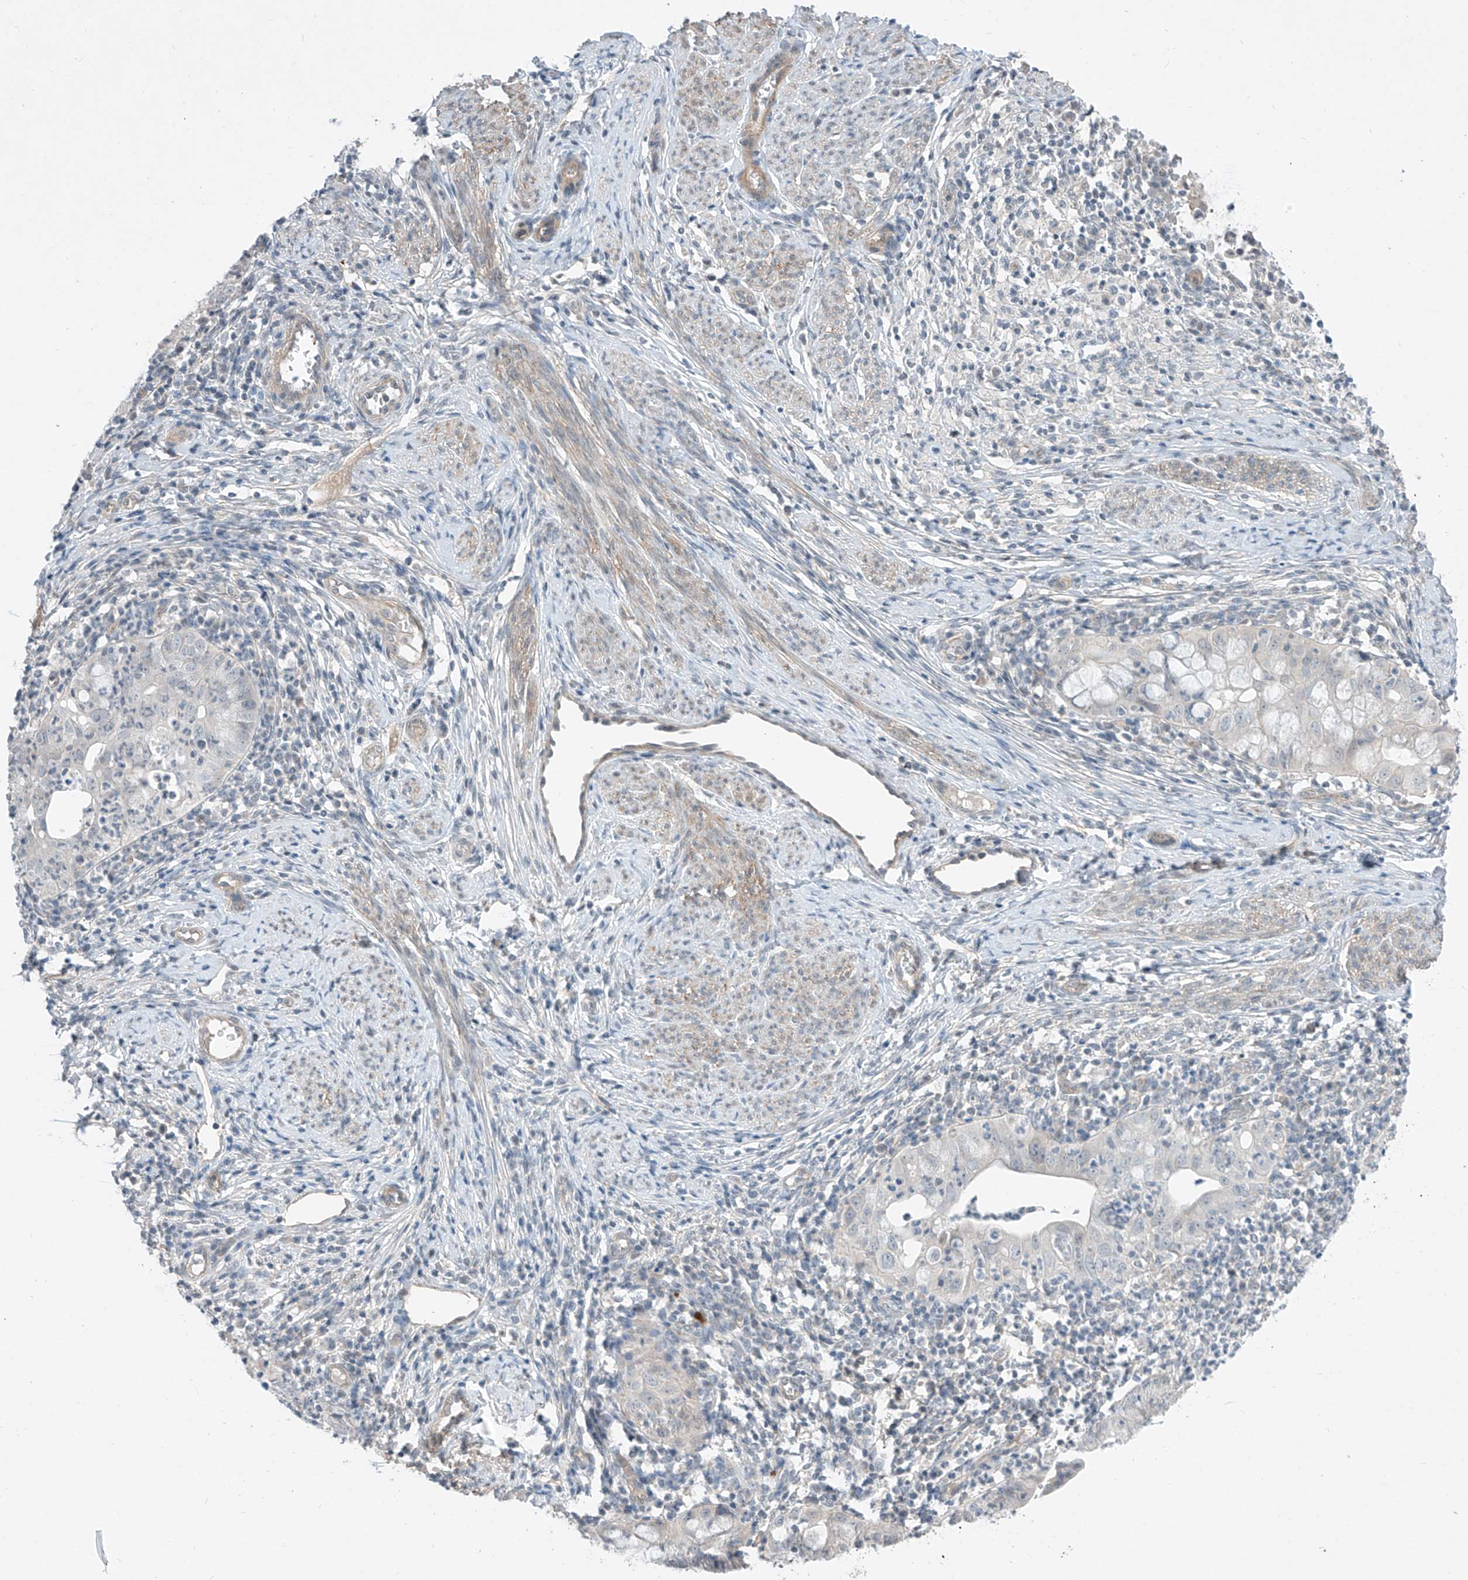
{"staining": {"intensity": "negative", "quantity": "none", "location": "none"}, "tissue": "cervical cancer", "cell_type": "Tumor cells", "image_type": "cancer", "snomed": [{"axis": "morphology", "description": "Adenocarcinoma, NOS"}, {"axis": "topography", "description": "Cervix"}], "caption": "Tumor cells show no significant staining in adenocarcinoma (cervical).", "gene": "ABLIM2", "patient": {"sex": "female", "age": 36}}